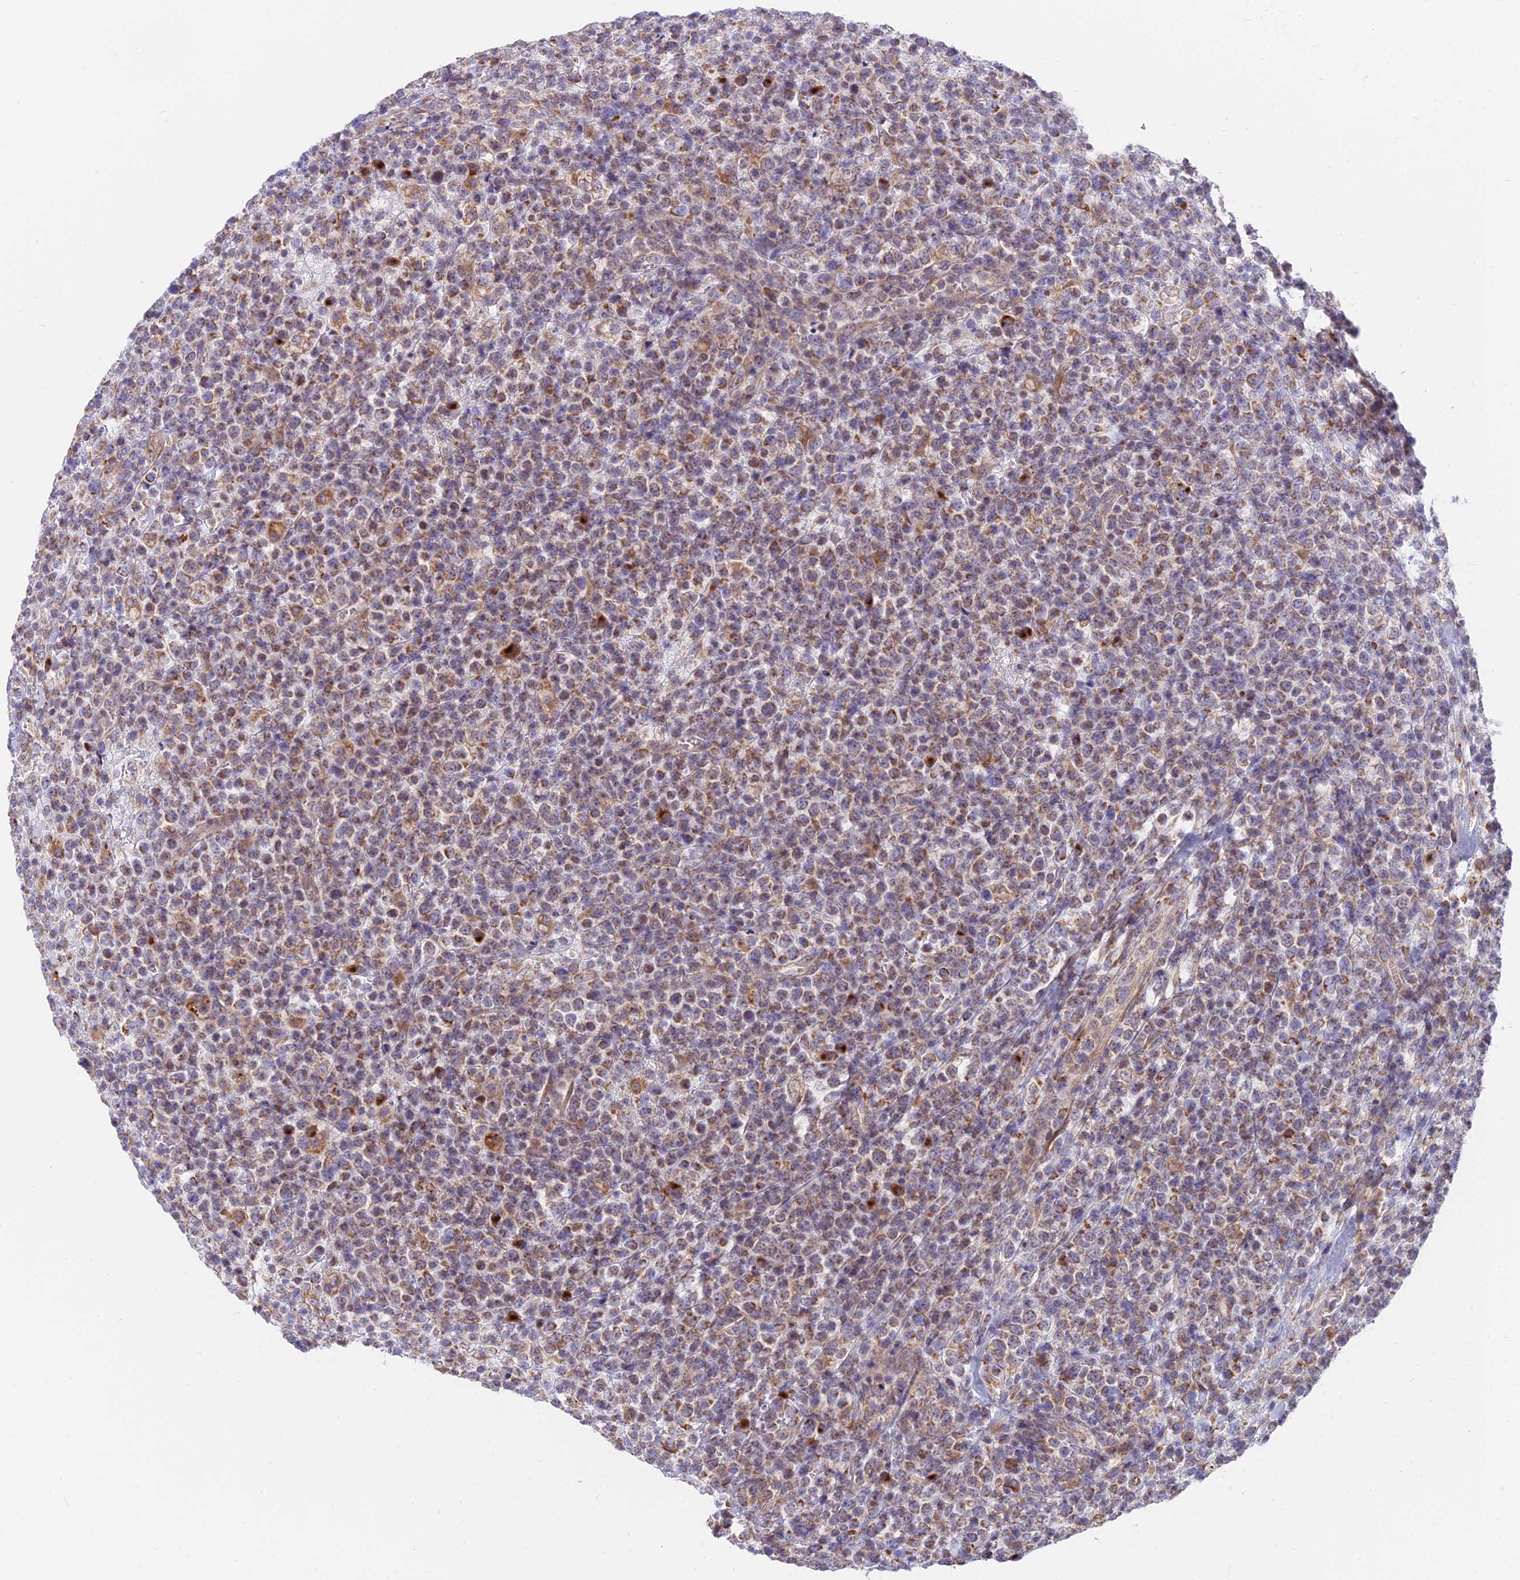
{"staining": {"intensity": "moderate", "quantity": "25%-75%", "location": "cytoplasmic/membranous"}, "tissue": "lymphoma", "cell_type": "Tumor cells", "image_type": "cancer", "snomed": [{"axis": "morphology", "description": "Malignant lymphoma, non-Hodgkin's type, High grade"}, {"axis": "topography", "description": "Colon"}], "caption": "Protein staining displays moderate cytoplasmic/membranous expression in approximately 25%-75% of tumor cells in high-grade malignant lymphoma, non-Hodgkin's type.", "gene": "TBC1D20", "patient": {"sex": "female", "age": 53}}